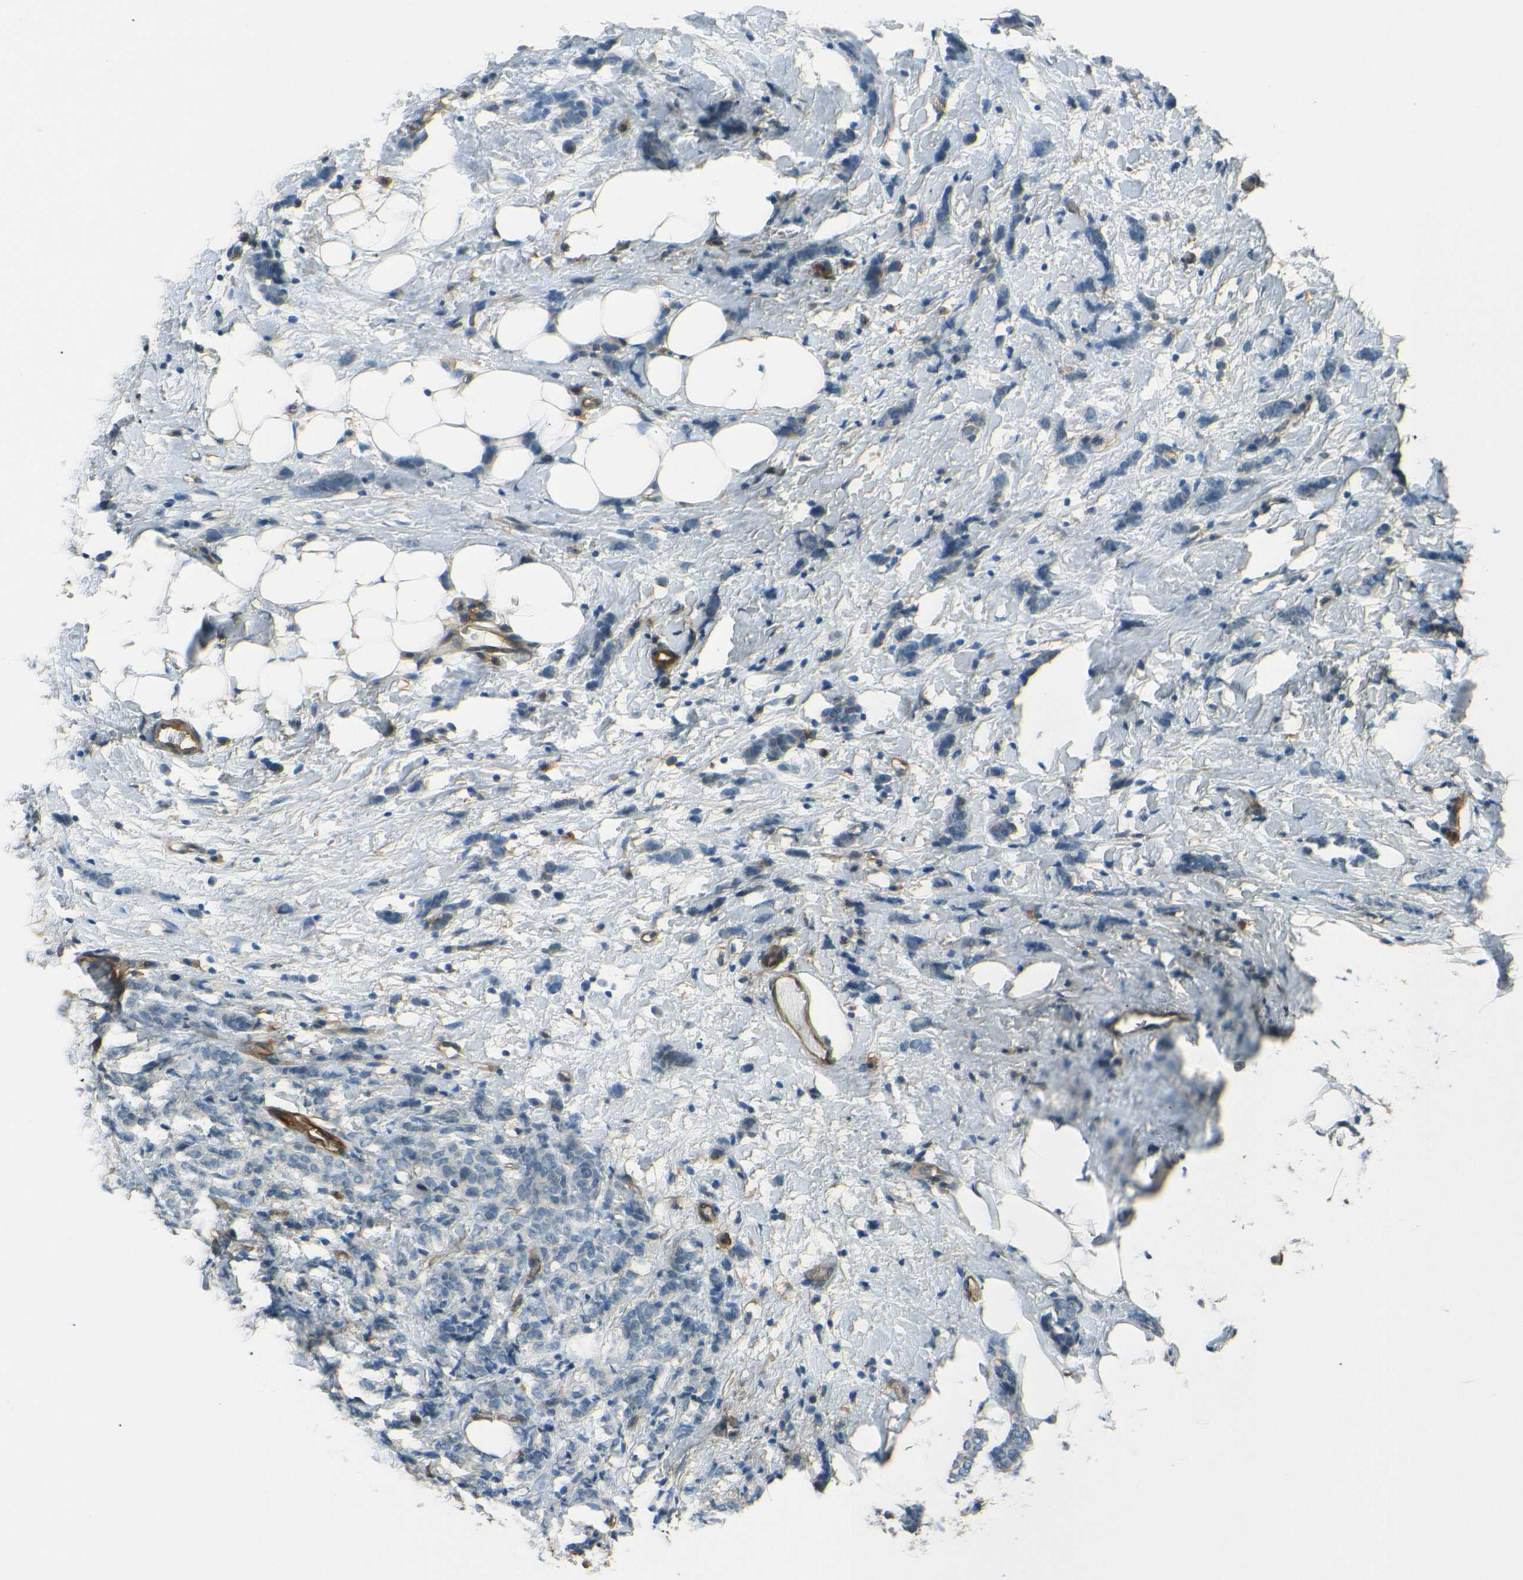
{"staining": {"intensity": "negative", "quantity": "none", "location": "none"}, "tissue": "breast cancer", "cell_type": "Tumor cells", "image_type": "cancer", "snomed": [{"axis": "morphology", "description": "Lobular carcinoma"}, {"axis": "topography", "description": "Breast"}], "caption": "Immunohistochemistry (IHC) photomicrograph of lobular carcinoma (breast) stained for a protein (brown), which demonstrates no positivity in tumor cells.", "gene": "ENTPD1", "patient": {"sex": "female", "age": 60}}